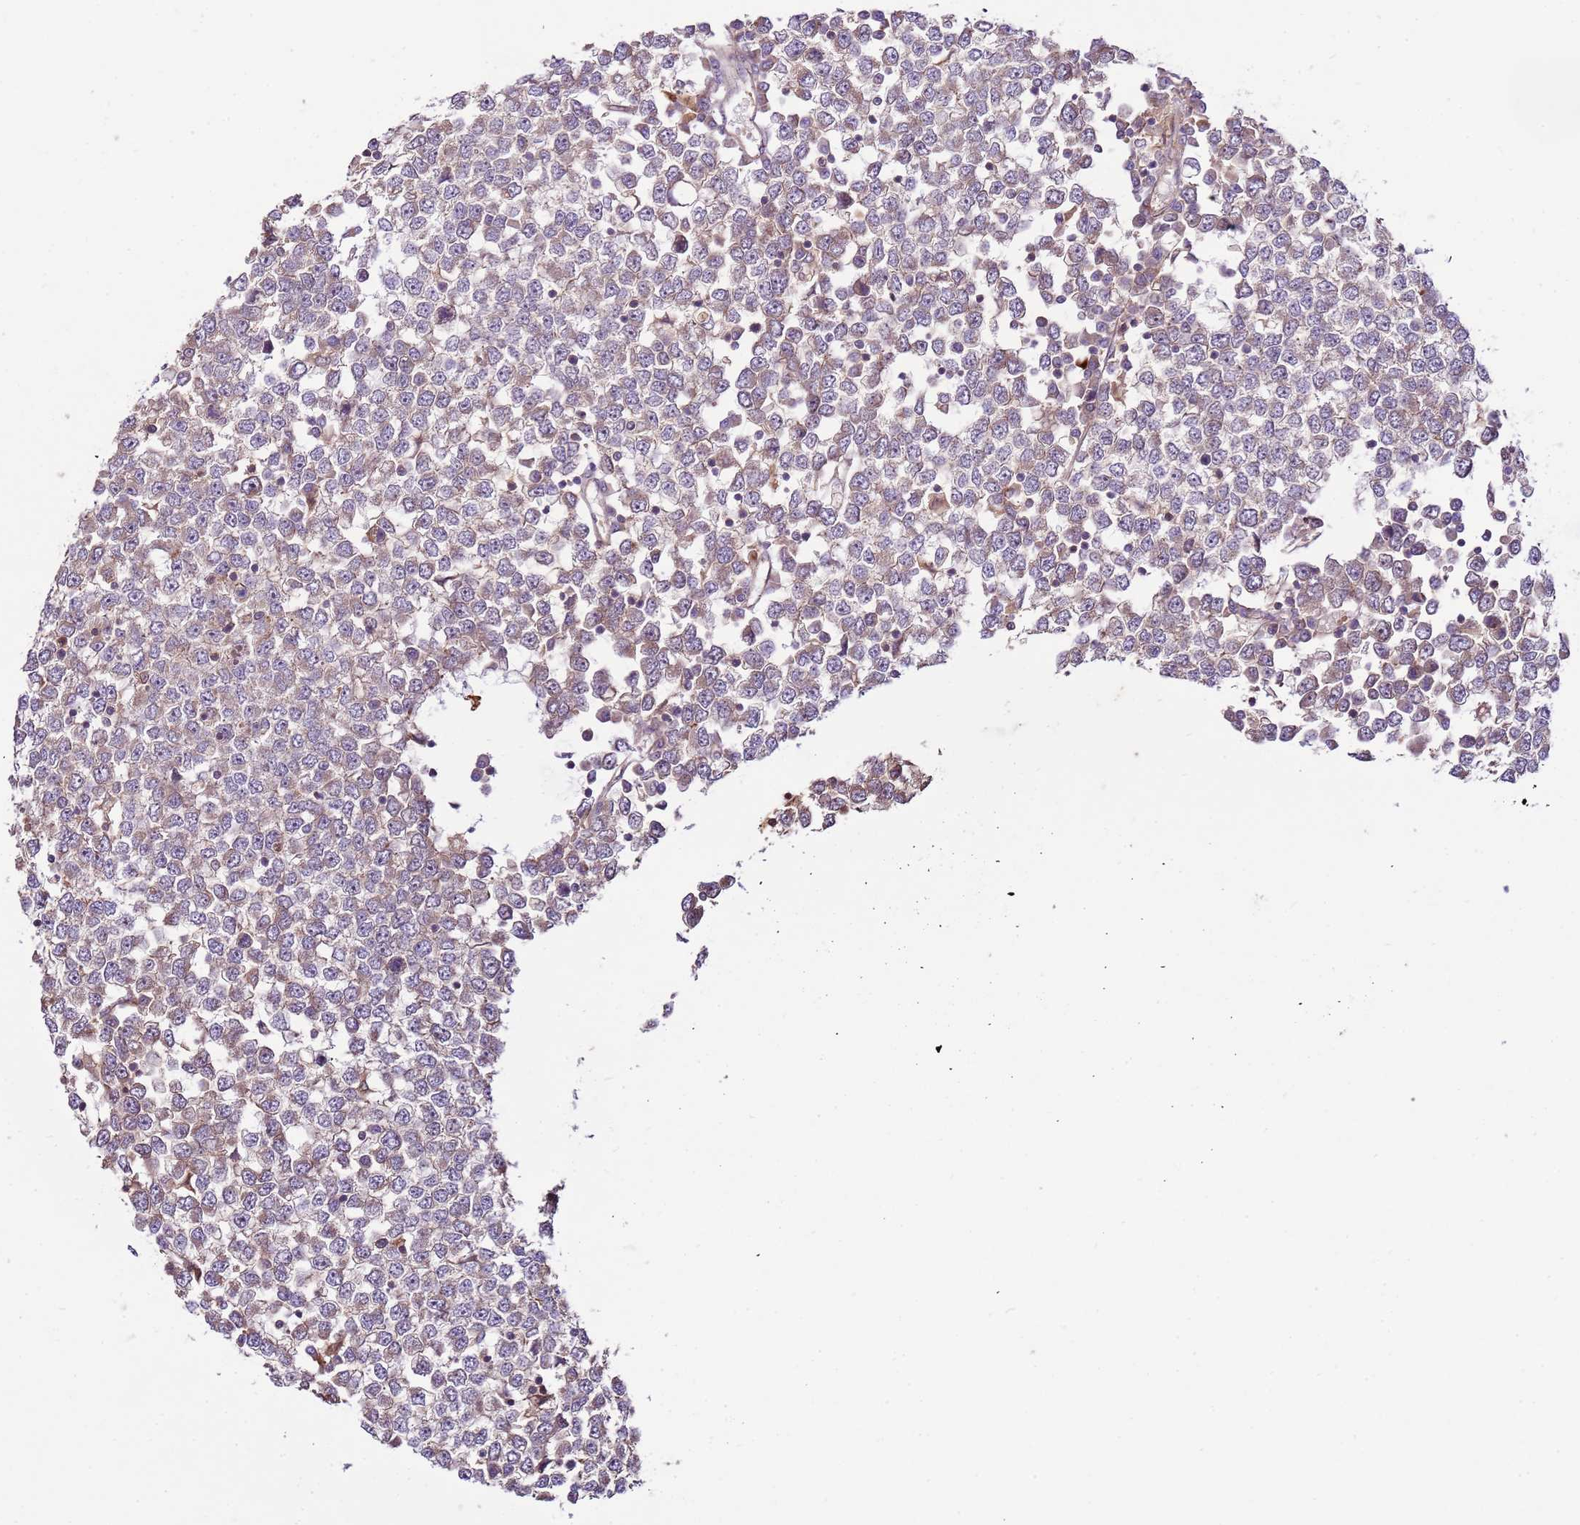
{"staining": {"intensity": "weak", "quantity": "25%-75%", "location": "cytoplasmic/membranous"}, "tissue": "testis cancer", "cell_type": "Tumor cells", "image_type": "cancer", "snomed": [{"axis": "morphology", "description": "Seminoma, NOS"}, {"axis": "topography", "description": "Testis"}], "caption": "Human seminoma (testis) stained with a protein marker reveals weak staining in tumor cells.", "gene": "ZNF624", "patient": {"sex": "male", "age": 65}}